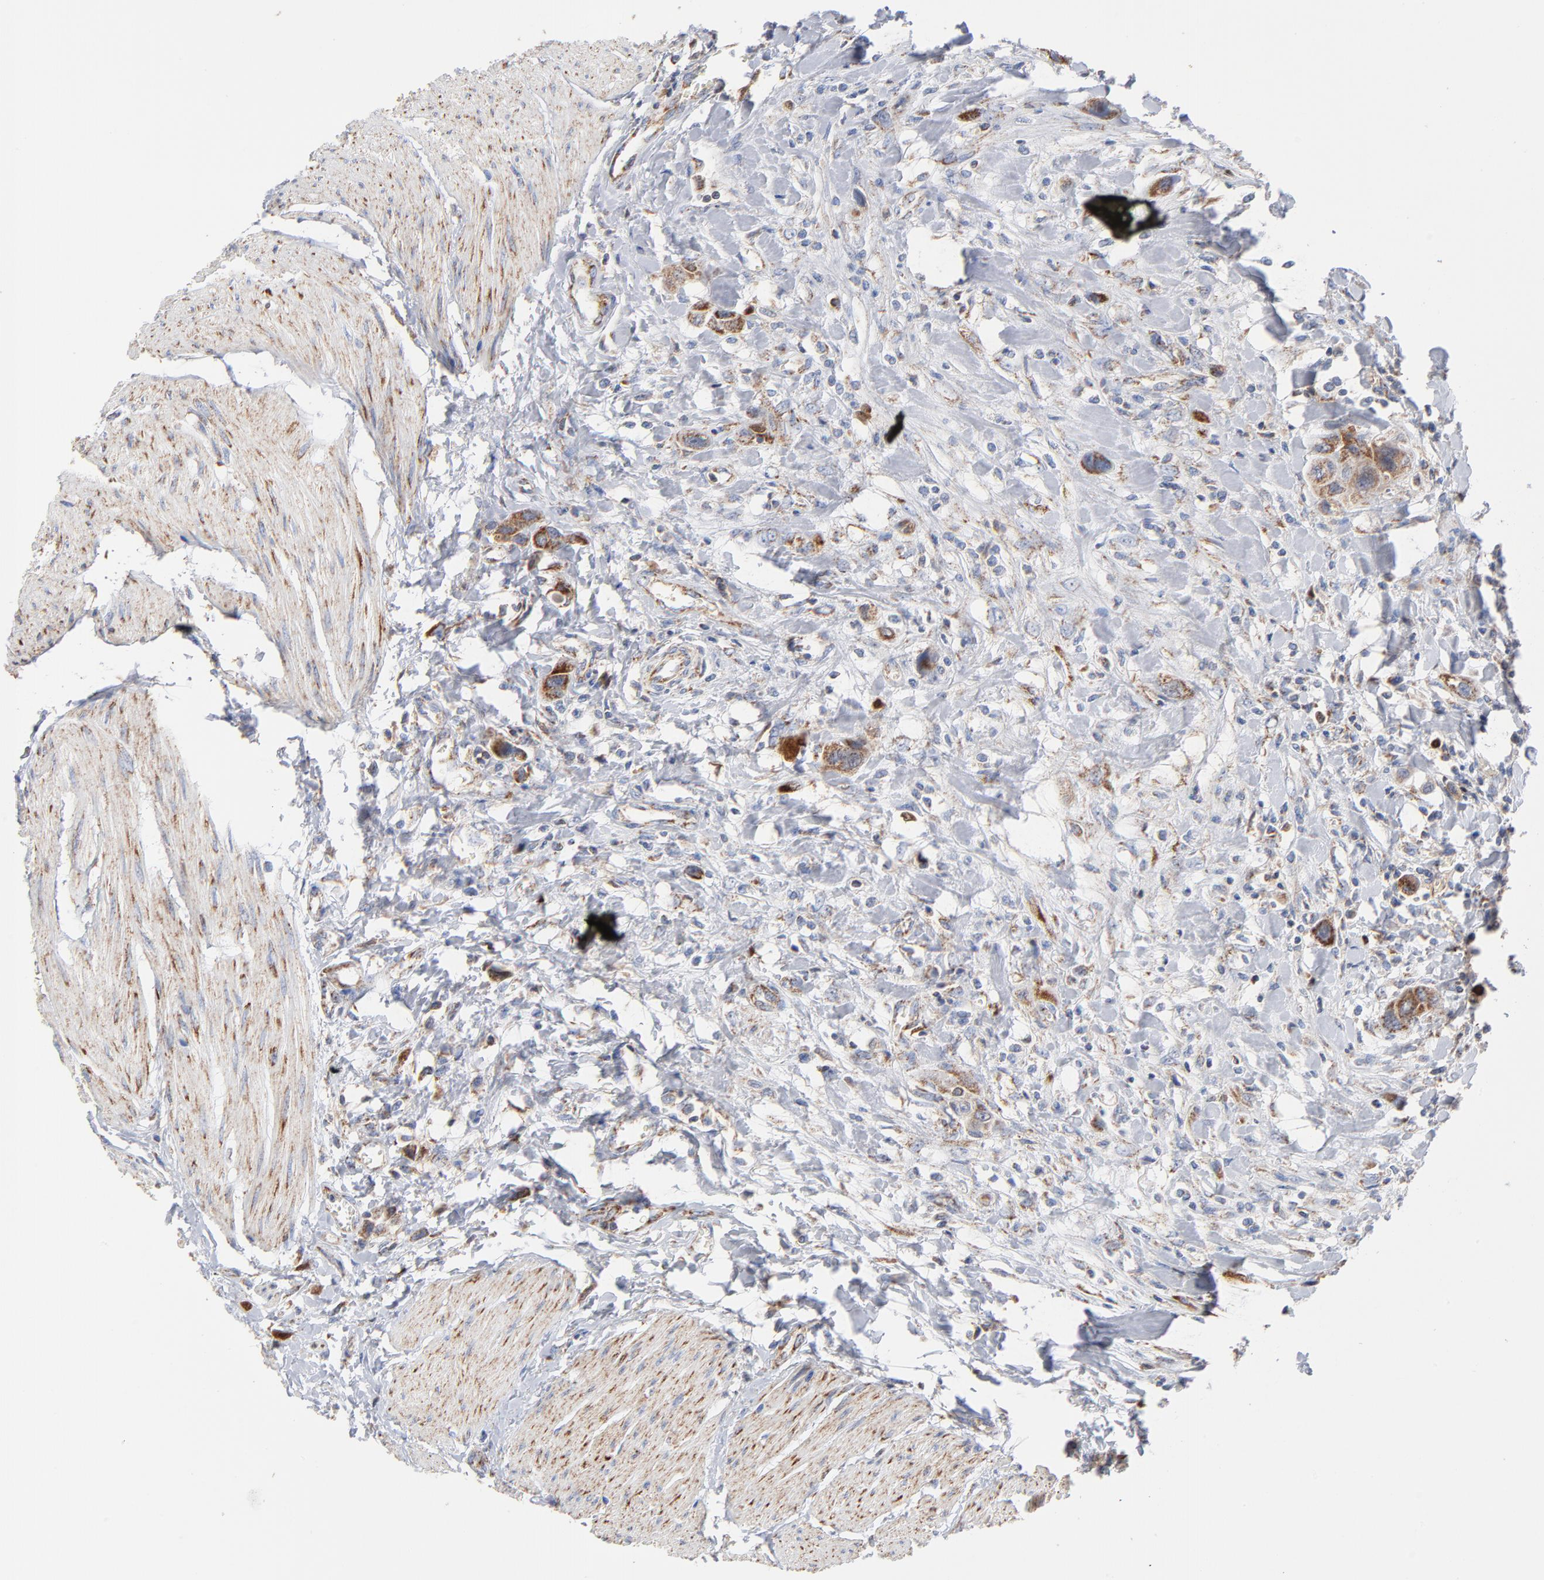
{"staining": {"intensity": "moderate", "quantity": ">75%", "location": "cytoplasmic/membranous"}, "tissue": "urothelial cancer", "cell_type": "Tumor cells", "image_type": "cancer", "snomed": [{"axis": "morphology", "description": "Urothelial carcinoma, High grade"}, {"axis": "topography", "description": "Urinary bladder"}], "caption": "A brown stain highlights moderate cytoplasmic/membranous positivity of a protein in human urothelial cancer tumor cells.", "gene": "DIABLO", "patient": {"sex": "male", "age": 50}}